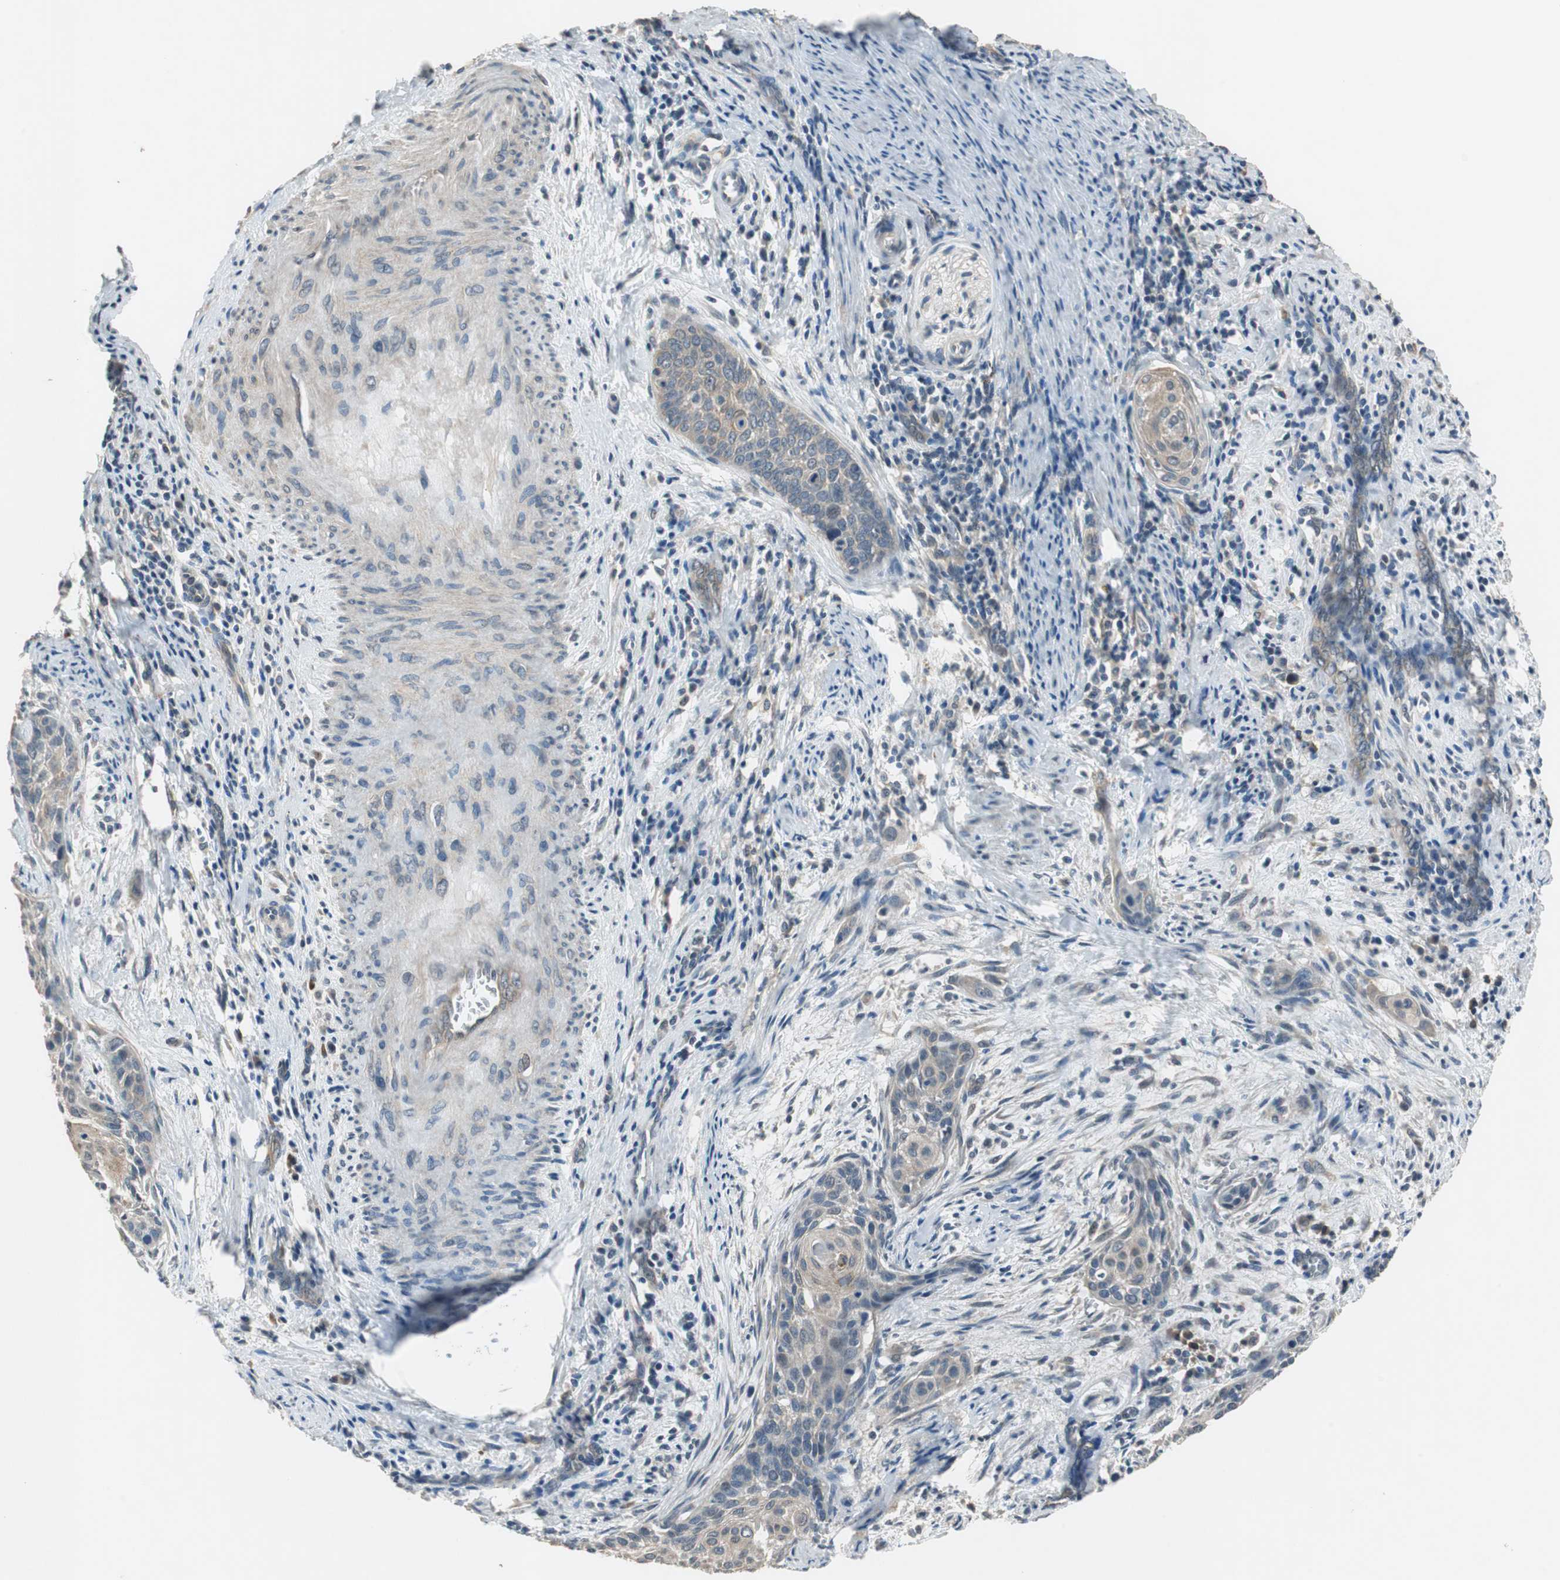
{"staining": {"intensity": "negative", "quantity": "none", "location": "none"}, "tissue": "cervical cancer", "cell_type": "Tumor cells", "image_type": "cancer", "snomed": [{"axis": "morphology", "description": "Squamous cell carcinoma, NOS"}, {"axis": "topography", "description": "Cervix"}], "caption": "The histopathology image displays no staining of tumor cells in cervical cancer. The staining is performed using DAB brown chromogen with nuclei counter-stained in using hematoxylin.", "gene": "PI4KB", "patient": {"sex": "female", "age": 33}}